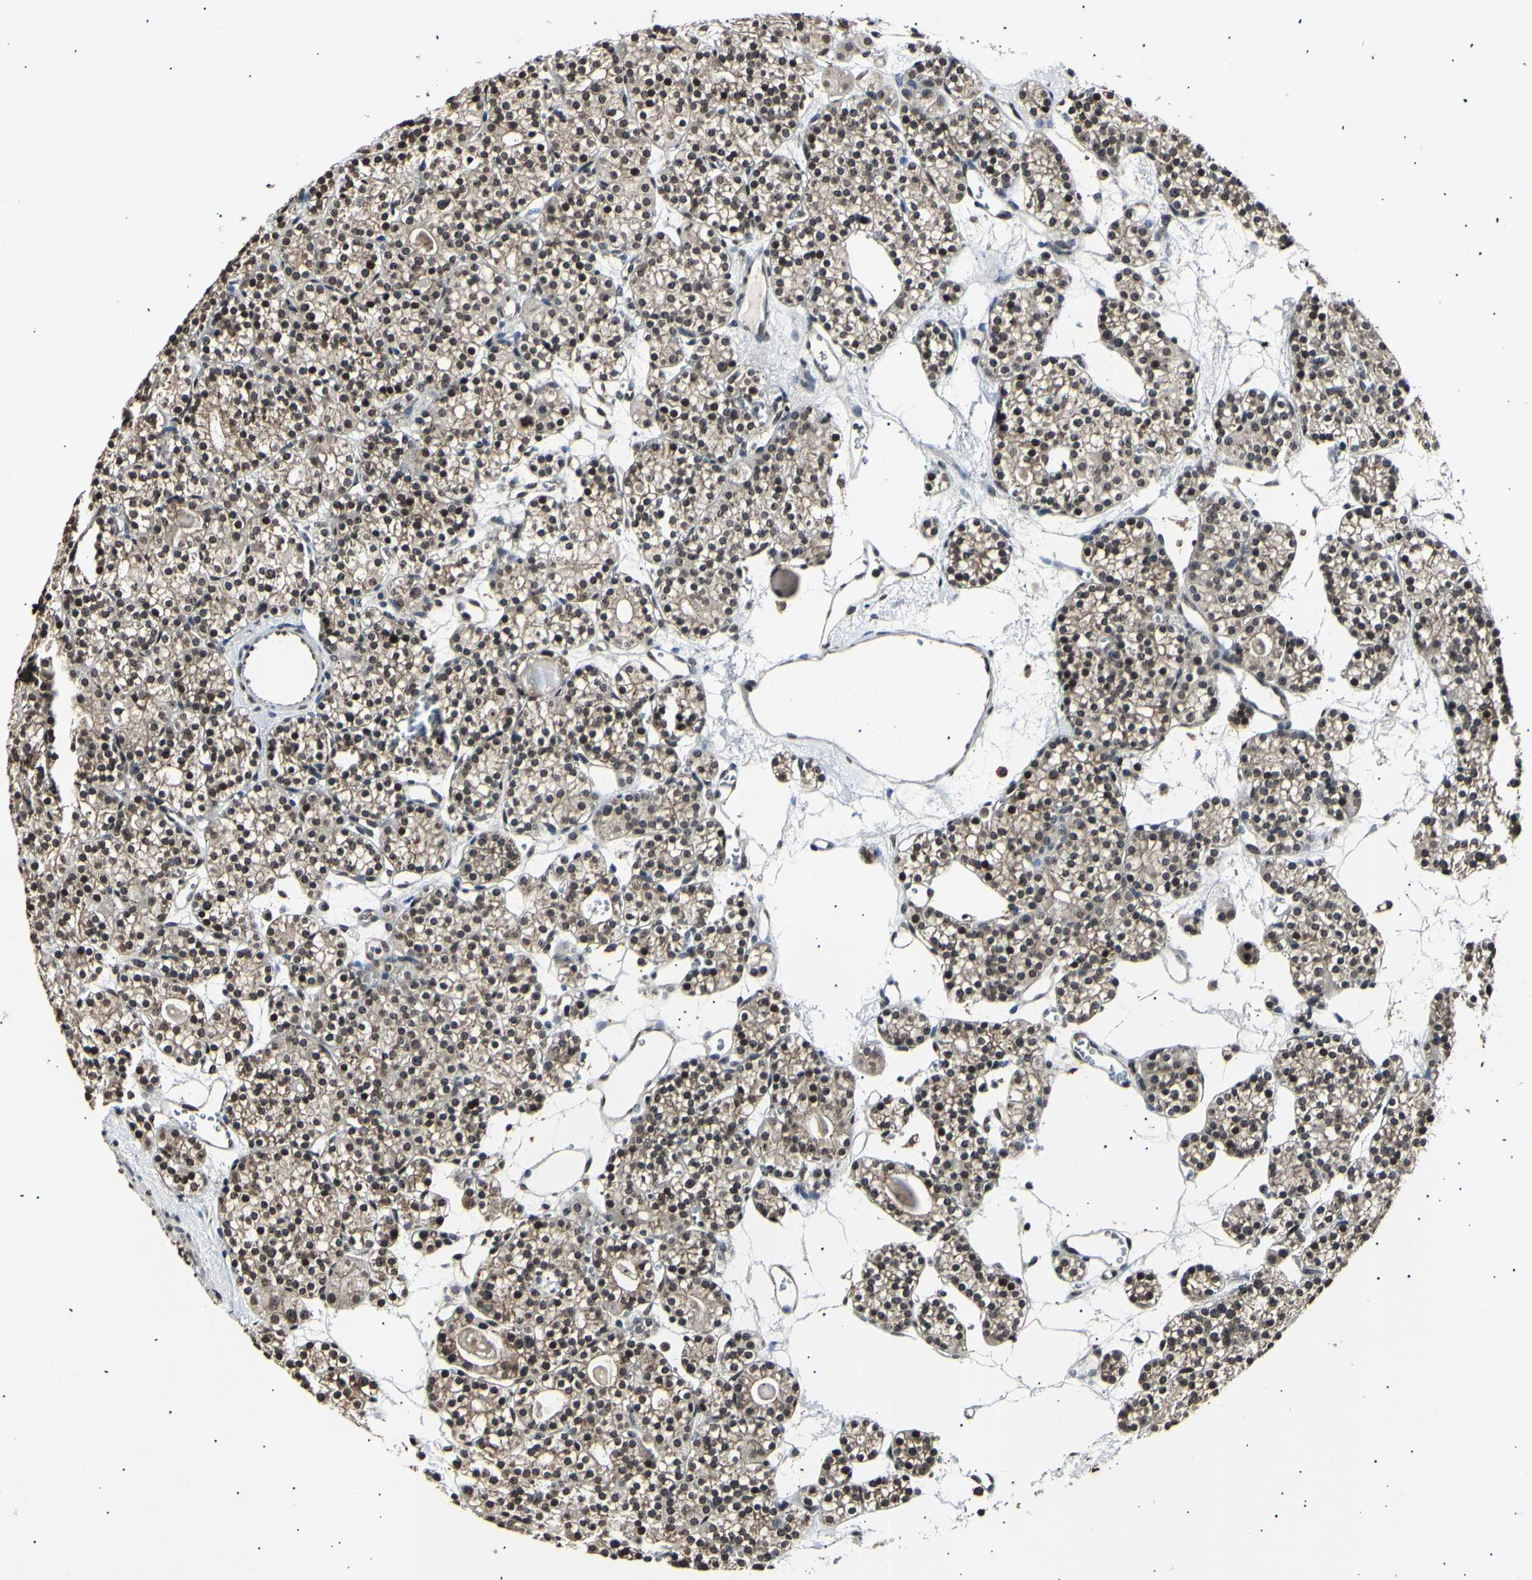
{"staining": {"intensity": "moderate", "quantity": ">75%", "location": "cytoplasmic/membranous,nuclear"}, "tissue": "parathyroid gland", "cell_type": "Glandular cells", "image_type": "normal", "snomed": [{"axis": "morphology", "description": "Normal tissue, NOS"}, {"axis": "topography", "description": "Parathyroid gland"}], "caption": "Glandular cells display medium levels of moderate cytoplasmic/membranous,nuclear expression in about >75% of cells in unremarkable parathyroid gland.", "gene": "ANAPC7", "patient": {"sex": "female", "age": 64}}